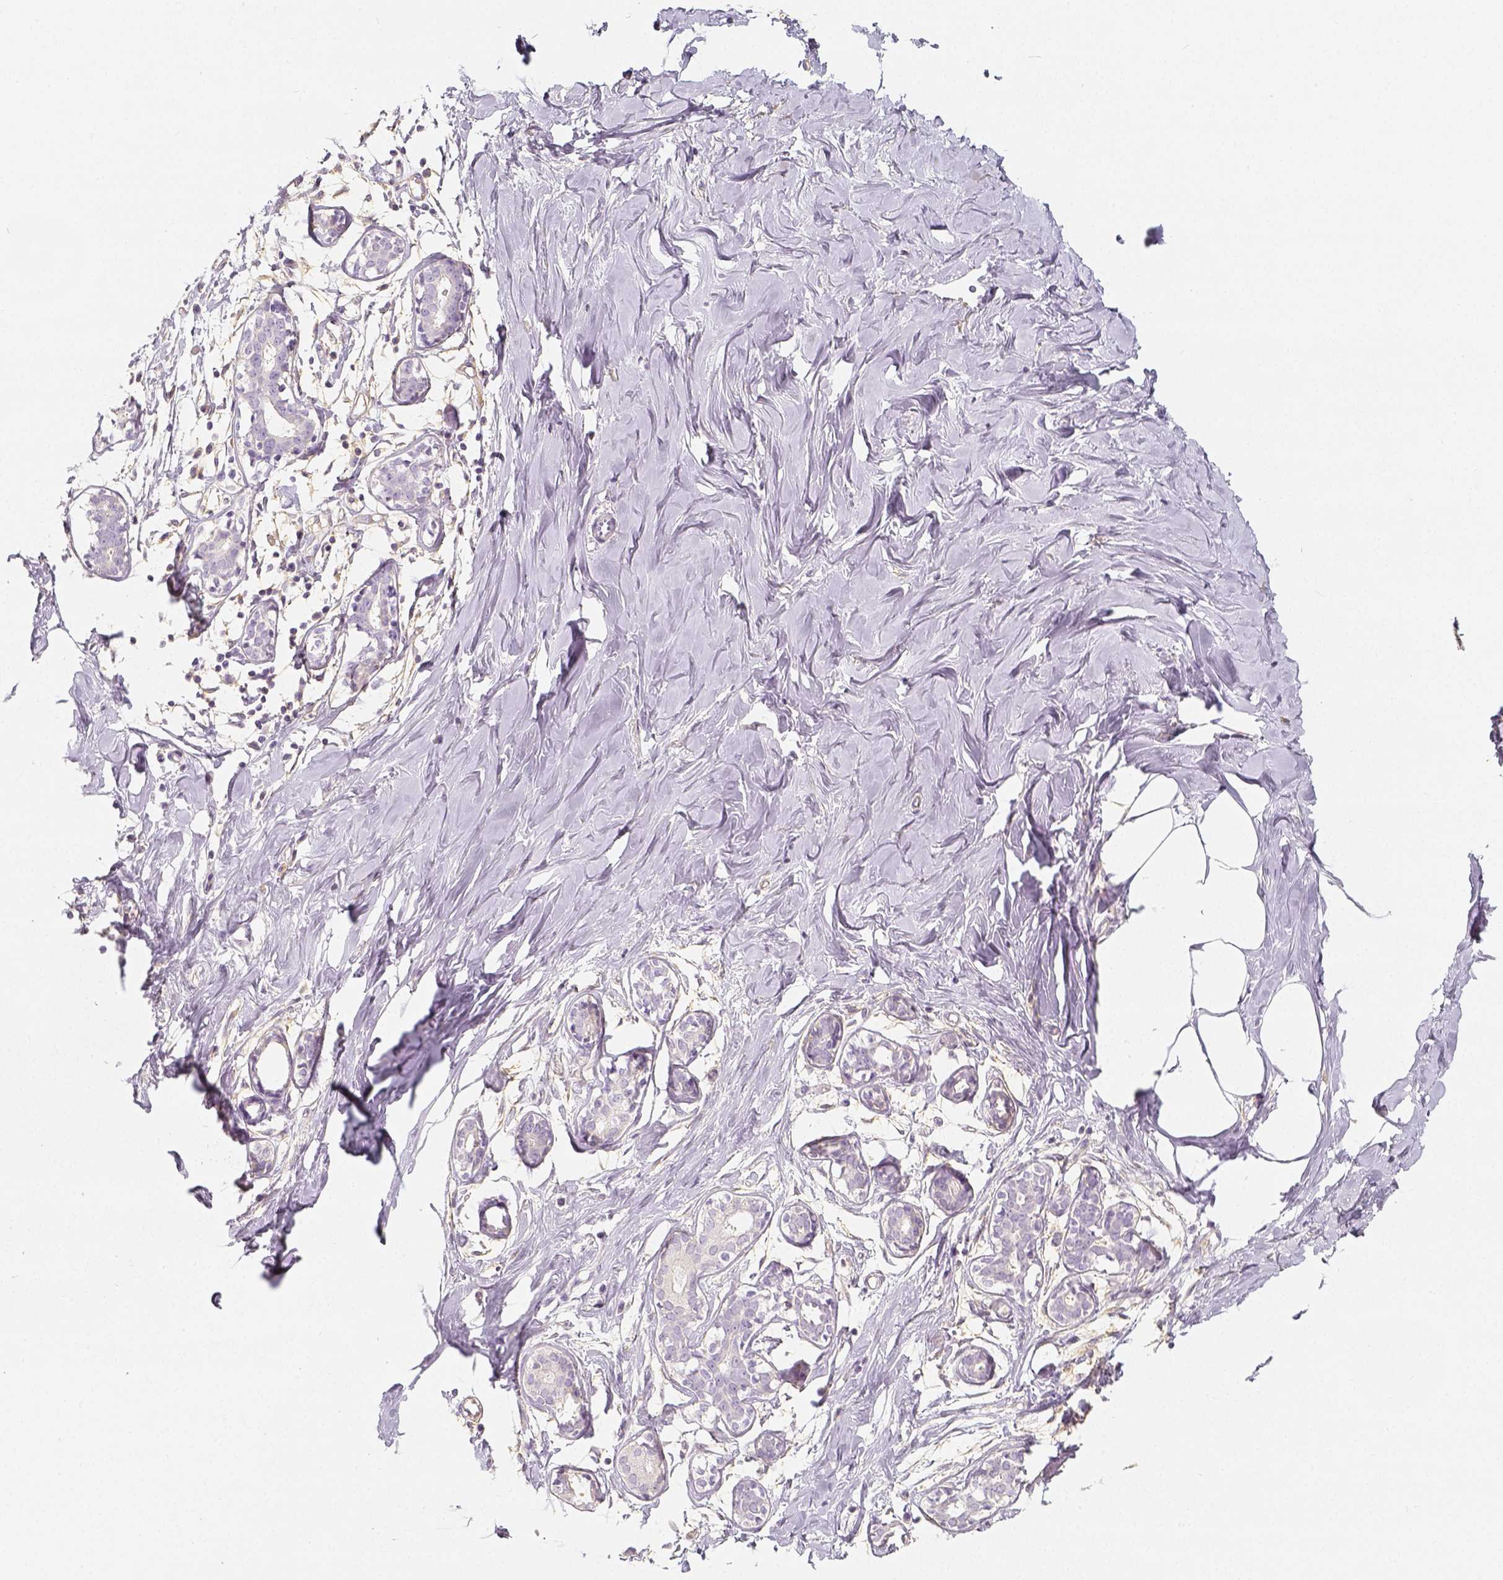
{"staining": {"intensity": "negative", "quantity": "none", "location": "none"}, "tissue": "breast", "cell_type": "Adipocytes", "image_type": "normal", "snomed": [{"axis": "morphology", "description": "Normal tissue, NOS"}, {"axis": "topography", "description": "Breast"}], "caption": "Breast stained for a protein using immunohistochemistry reveals no staining adipocytes.", "gene": "THY1", "patient": {"sex": "female", "age": 27}}